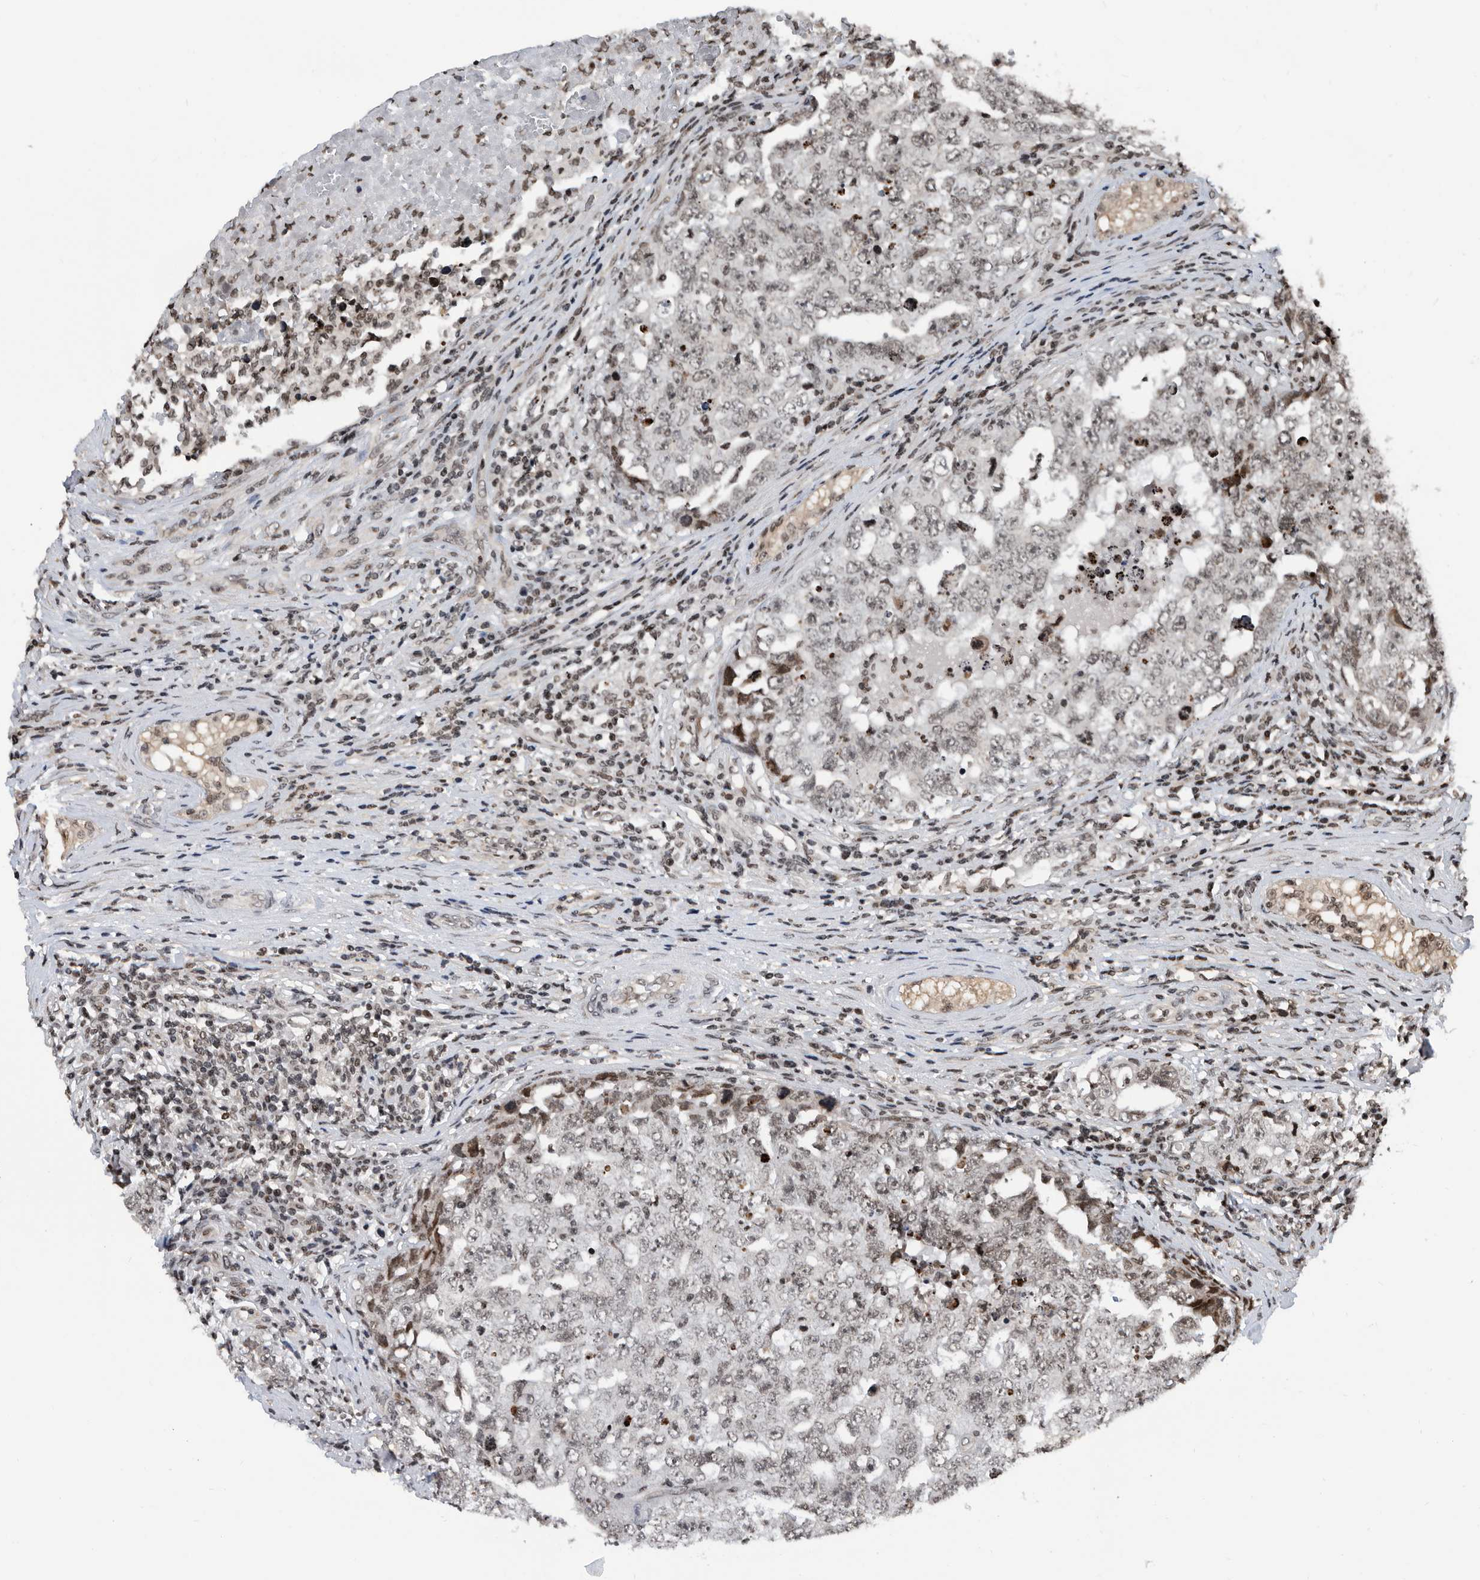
{"staining": {"intensity": "moderate", "quantity": "<25%", "location": "nuclear"}, "tissue": "testis cancer", "cell_type": "Tumor cells", "image_type": "cancer", "snomed": [{"axis": "morphology", "description": "Carcinoma, Embryonal, NOS"}, {"axis": "topography", "description": "Testis"}], "caption": "An immunohistochemistry (IHC) histopathology image of neoplastic tissue is shown. Protein staining in brown highlights moderate nuclear positivity in embryonal carcinoma (testis) within tumor cells.", "gene": "SNRNP48", "patient": {"sex": "male", "age": 26}}